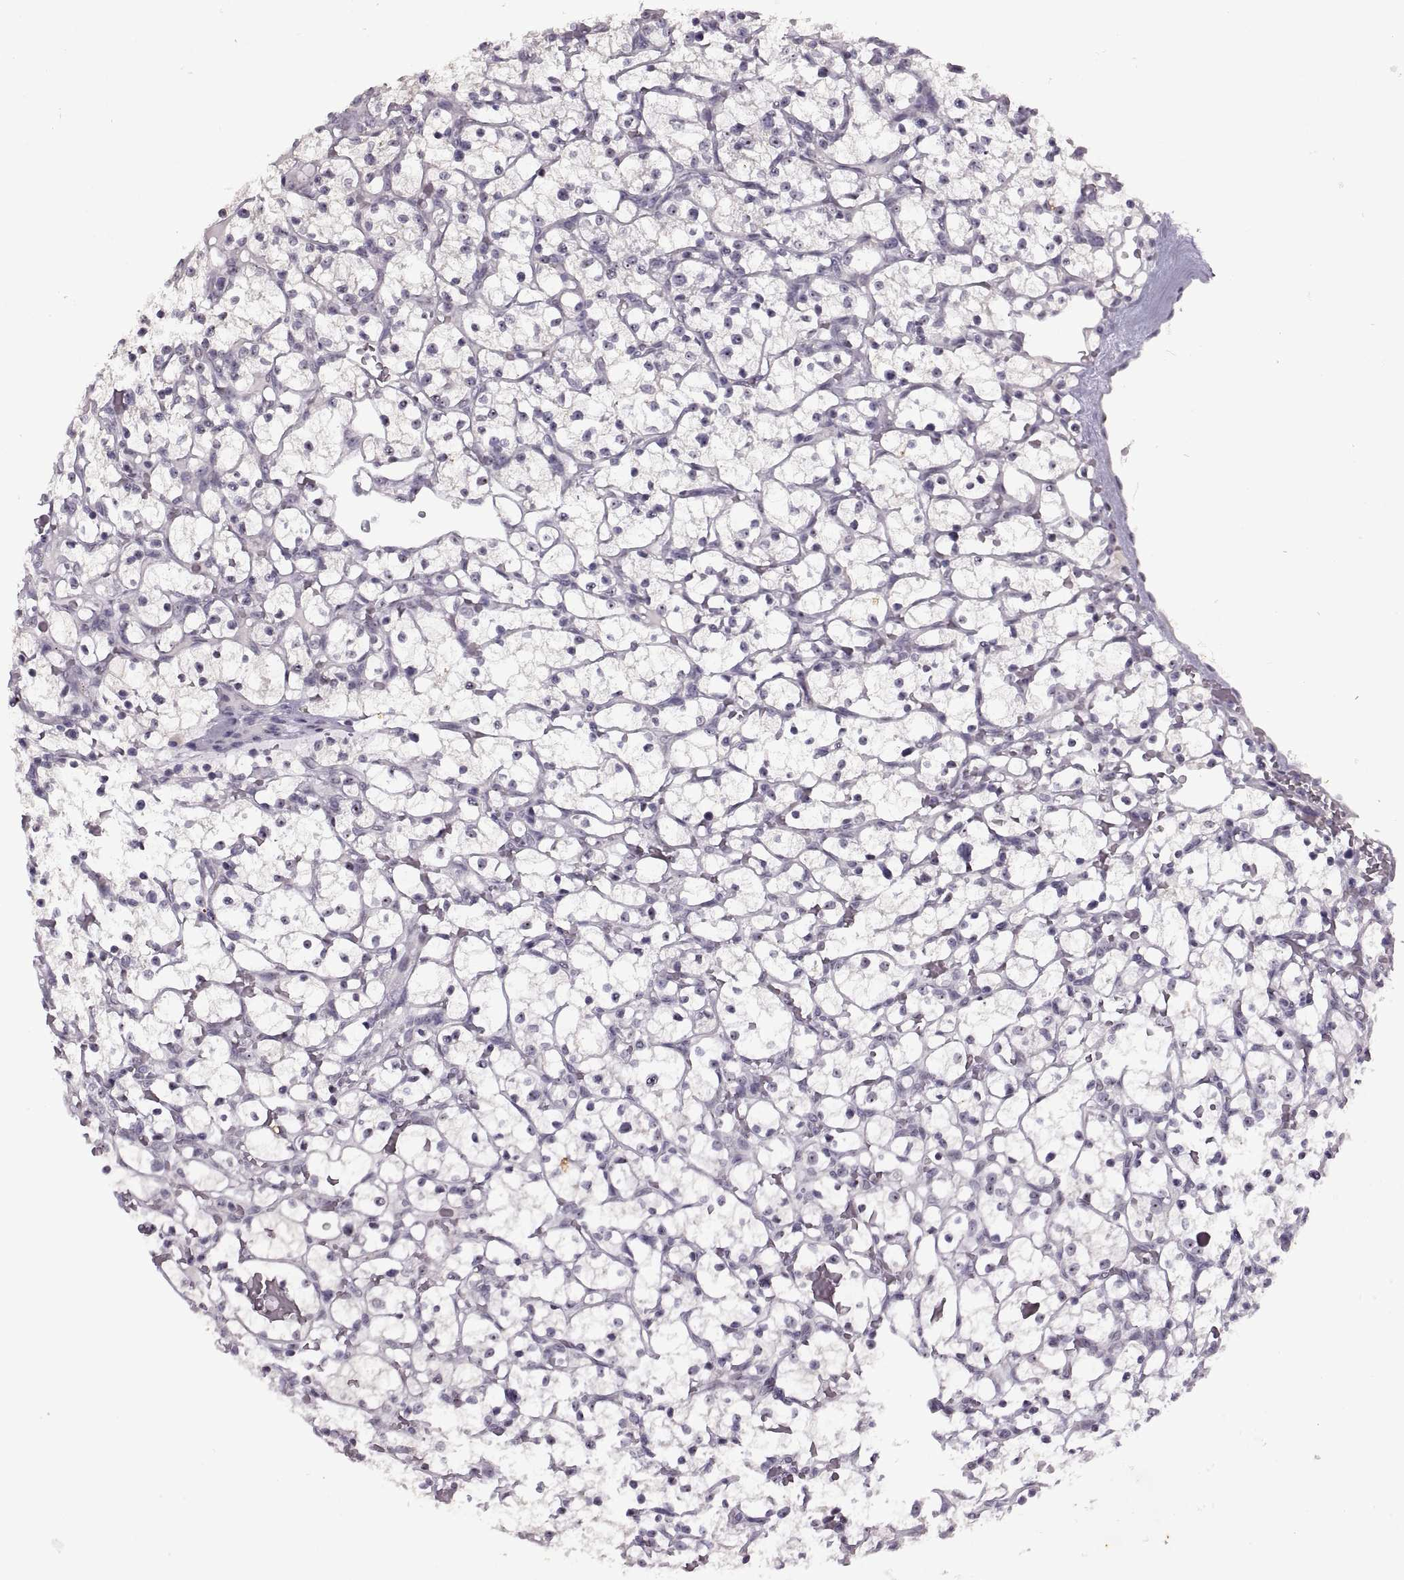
{"staining": {"intensity": "strong", "quantity": "<25%", "location": "nuclear"}, "tissue": "renal cancer", "cell_type": "Tumor cells", "image_type": "cancer", "snomed": [{"axis": "morphology", "description": "Adenocarcinoma, NOS"}, {"axis": "topography", "description": "Kidney"}], "caption": "IHC (DAB) staining of human renal adenocarcinoma demonstrates strong nuclear protein staining in approximately <25% of tumor cells. The protein is shown in brown color, while the nuclei are stained blue.", "gene": "SINHCAF", "patient": {"sex": "female", "age": 64}}